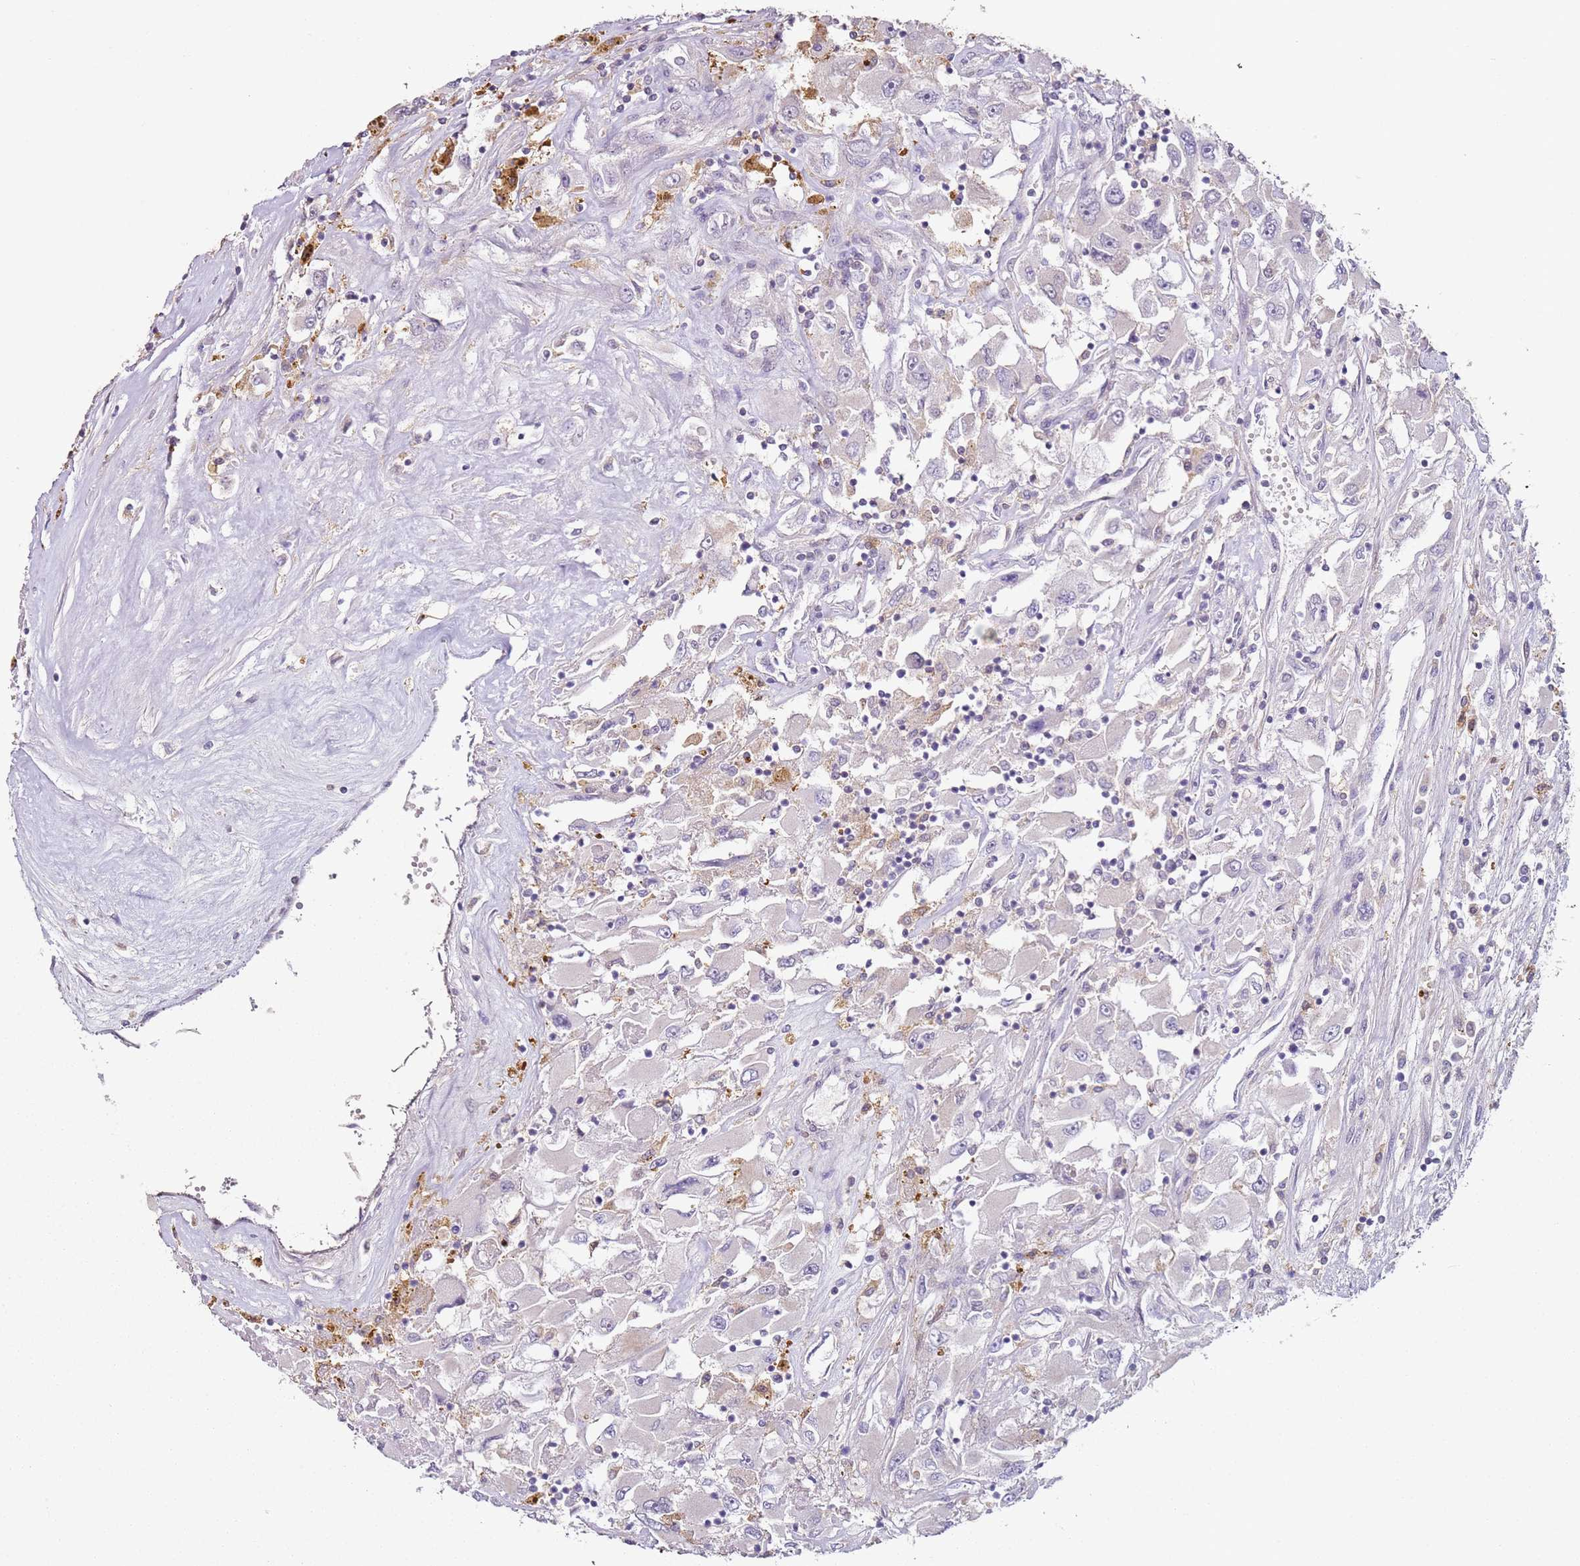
{"staining": {"intensity": "negative", "quantity": "none", "location": "none"}, "tissue": "renal cancer", "cell_type": "Tumor cells", "image_type": "cancer", "snomed": [{"axis": "morphology", "description": "Adenocarcinoma, NOS"}, {"axis": "topography", "description": "Kidney"}], "caption": "Tumor cells show no significant expression in adenocarcinoma (renal). (Immunohistochemistry, brightfield microscopy, high magnification).", "gene": "MDH1", "patient": {"sex": "female", "age": 52}}